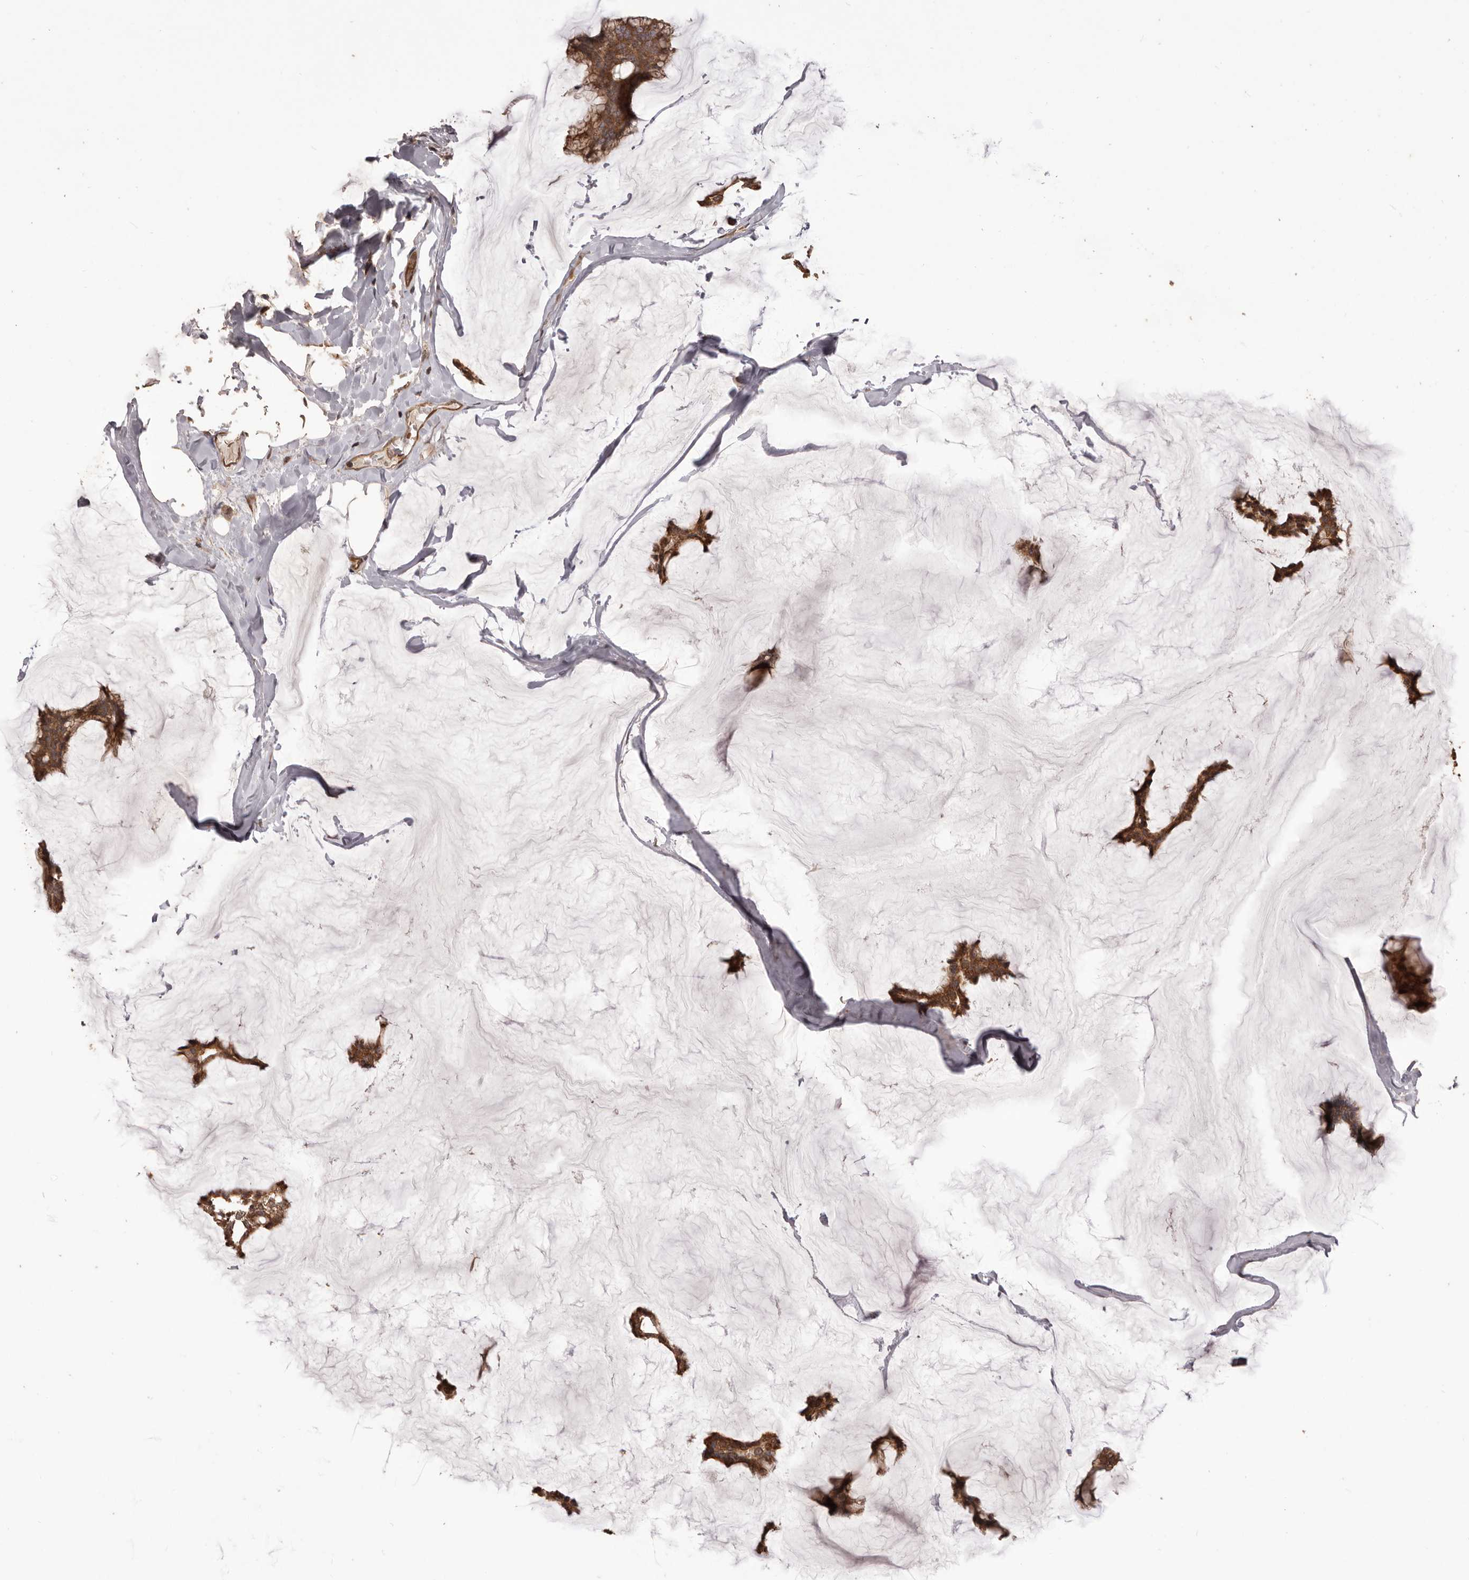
{"staining": {"intensity": "strong", "quantity": ">75%", "location": "cytoplasmic/membranous"}, "tissue": "breast cancer", "cell_type": "Tumor cells", "image_type": "cancer", "snomed": [{"axis": "morphology", "description": "Duct carcinoma"}, {"axis": "topography", "description": "Breast"}], "caption": "Human breast cancer (intraductal carcinoma) stained with a protein marker demonstrates strong staining in tumor cells.", "gene": "QRSL1", "patient": {"sex": "female", "age": 93}}